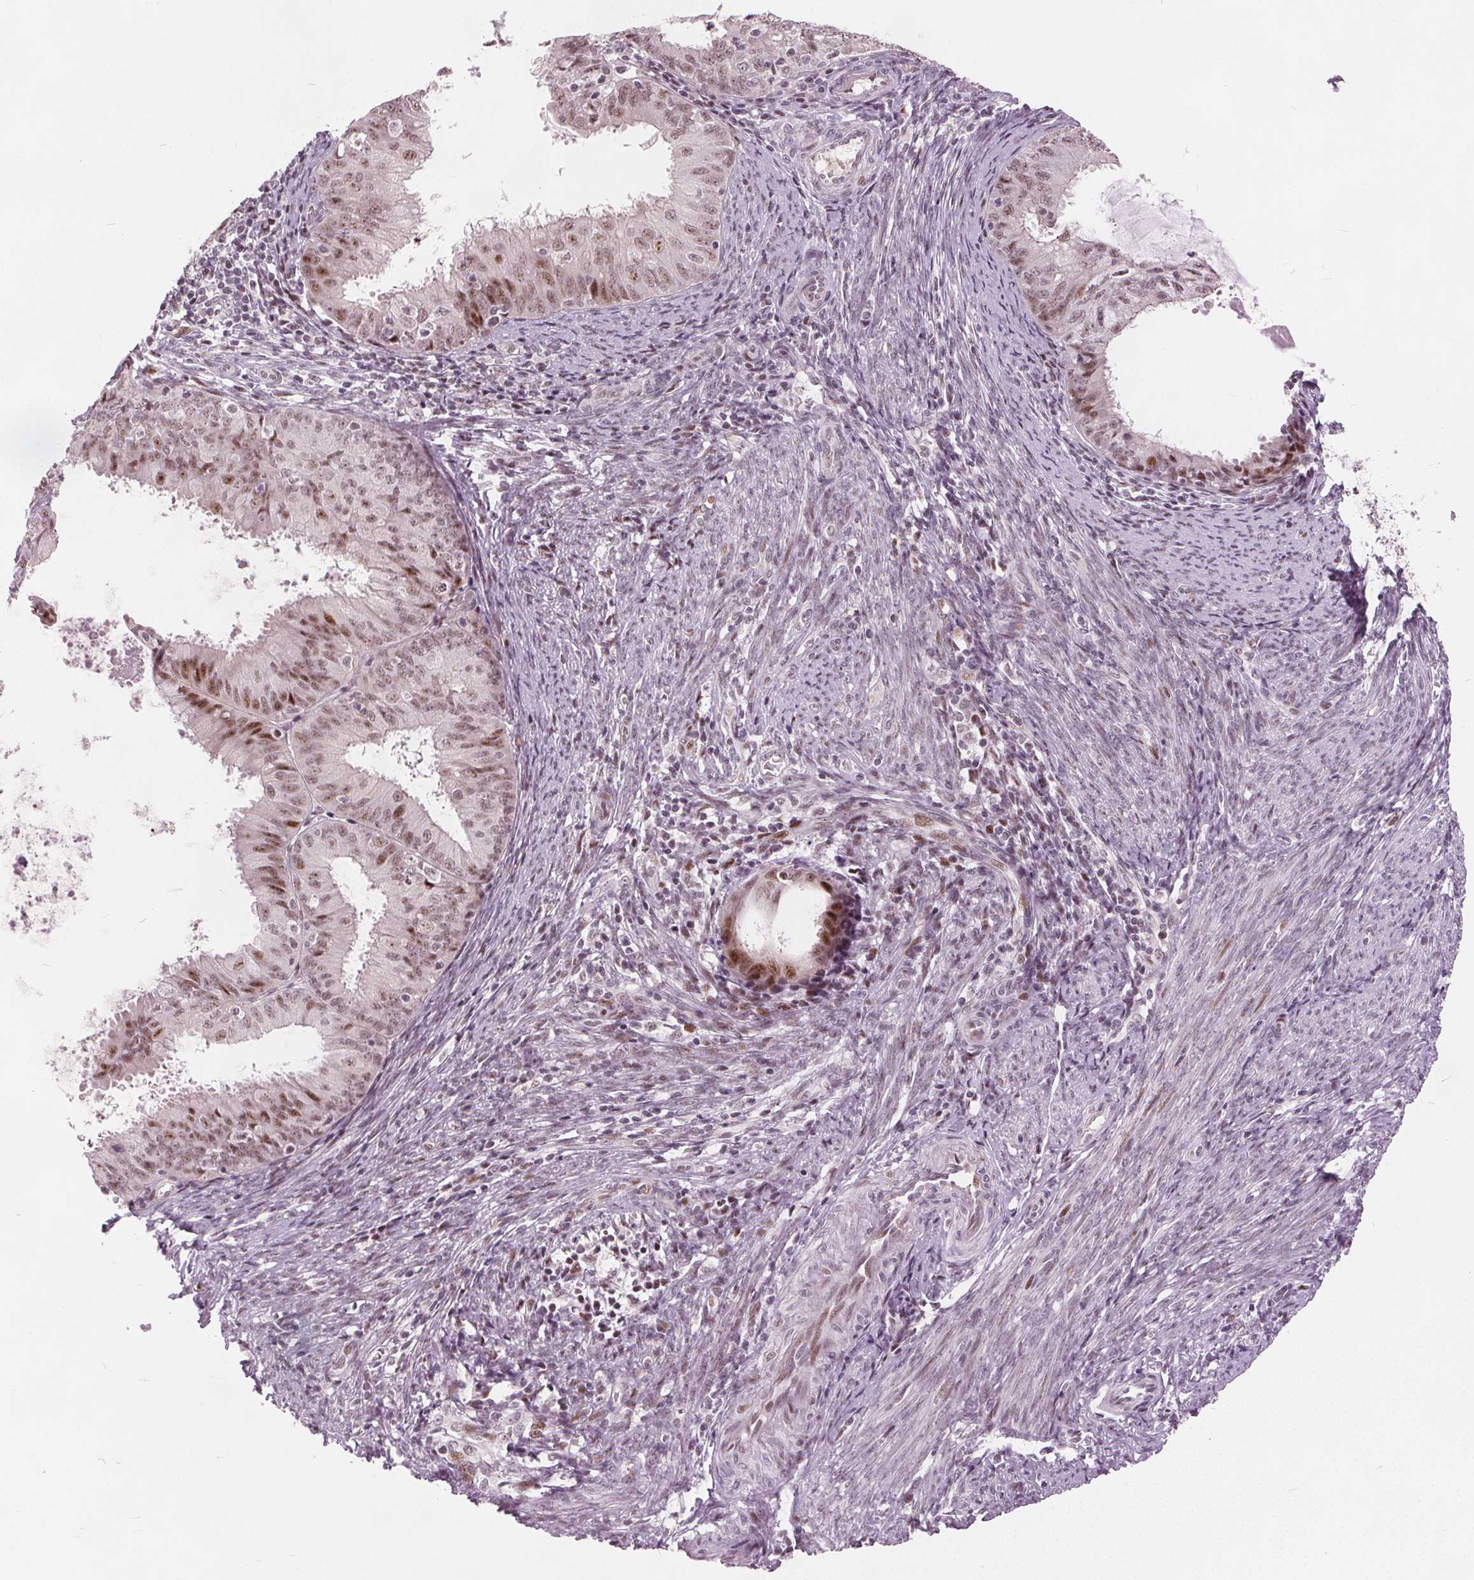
{"staining": {"intensity": "moderate", "quantity": "25%-75%", "location": "nuclear"}, "tissue": "endometrial cancer", "cell_type": "Tumor cells", "image_type": "cancer", "snomed": [{"axis": "morphology", "description": "Adenocarcinoma, NOS"}, {"axis": "topography", "description": "Endometrium"}], "caption": "Human adenocarcinoma (endometrial) stained with a brown dye demonstrates moderate nuclear positive staining in approximately 25%-75% of tumor cells.", "gene": "TTC34", "patient": {"sex": "female", "age": 57}}